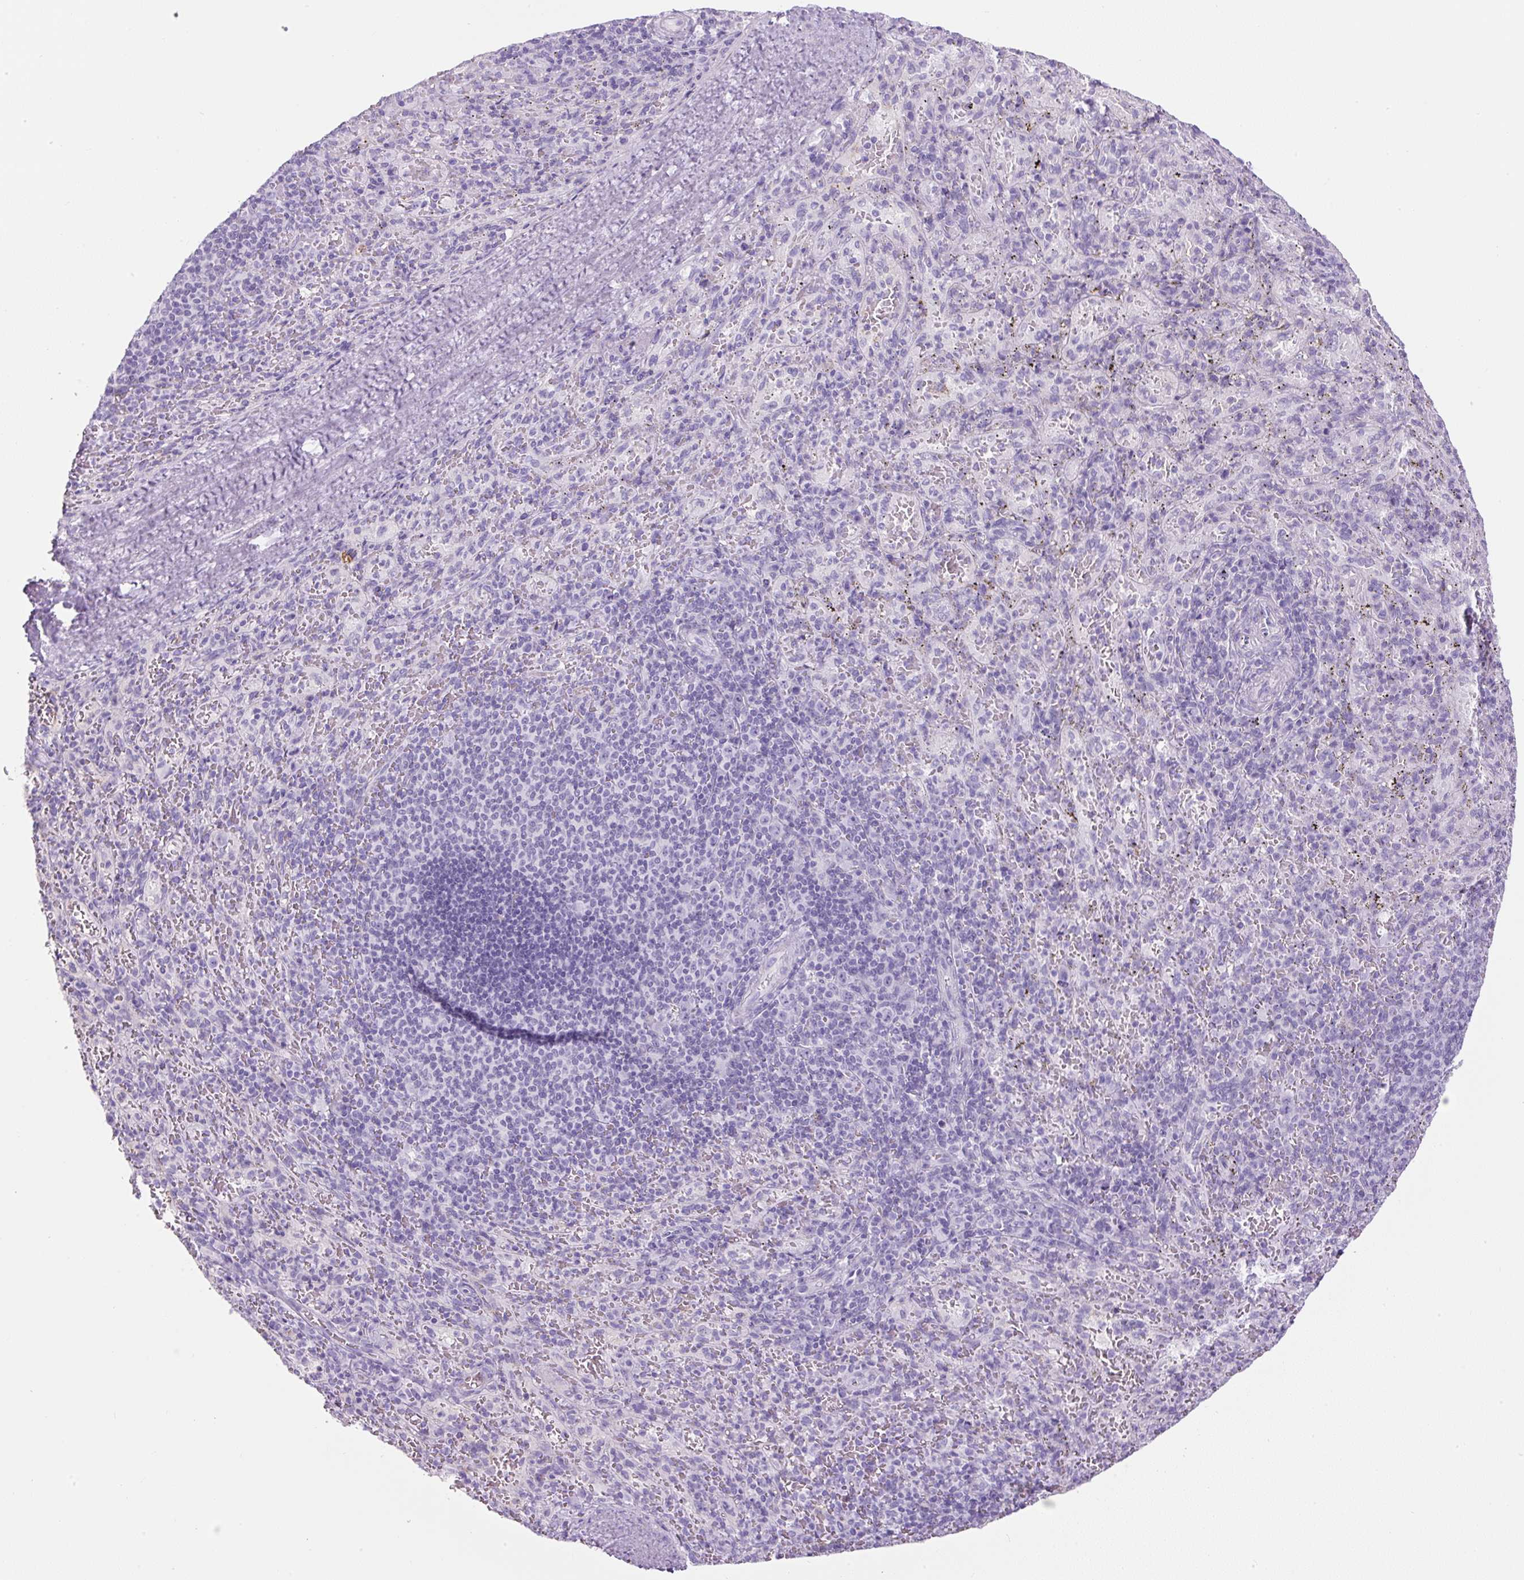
{"staining": {"intensity": "negative", "quantity": "none", "location": "none"}, "tissue": "spleen", "cell_type": "Cells in red pulp", "image_type": "normal", "snomed": [{"axis": "morphology", "description": "Normal tissue, NOS"}, {"axis": "topography", "description": "Spleen"}], "caption": "The photomicrograph displays no significant staining in cells in red pulp of spleen. The staining was performed using DAB to visualize the protein expression in brown, while the nuclei were stained in blue with hematoxylin (Magnification: 20x).", "gene": "APOA1", "patient": {"sex": "male", "age": 57}}